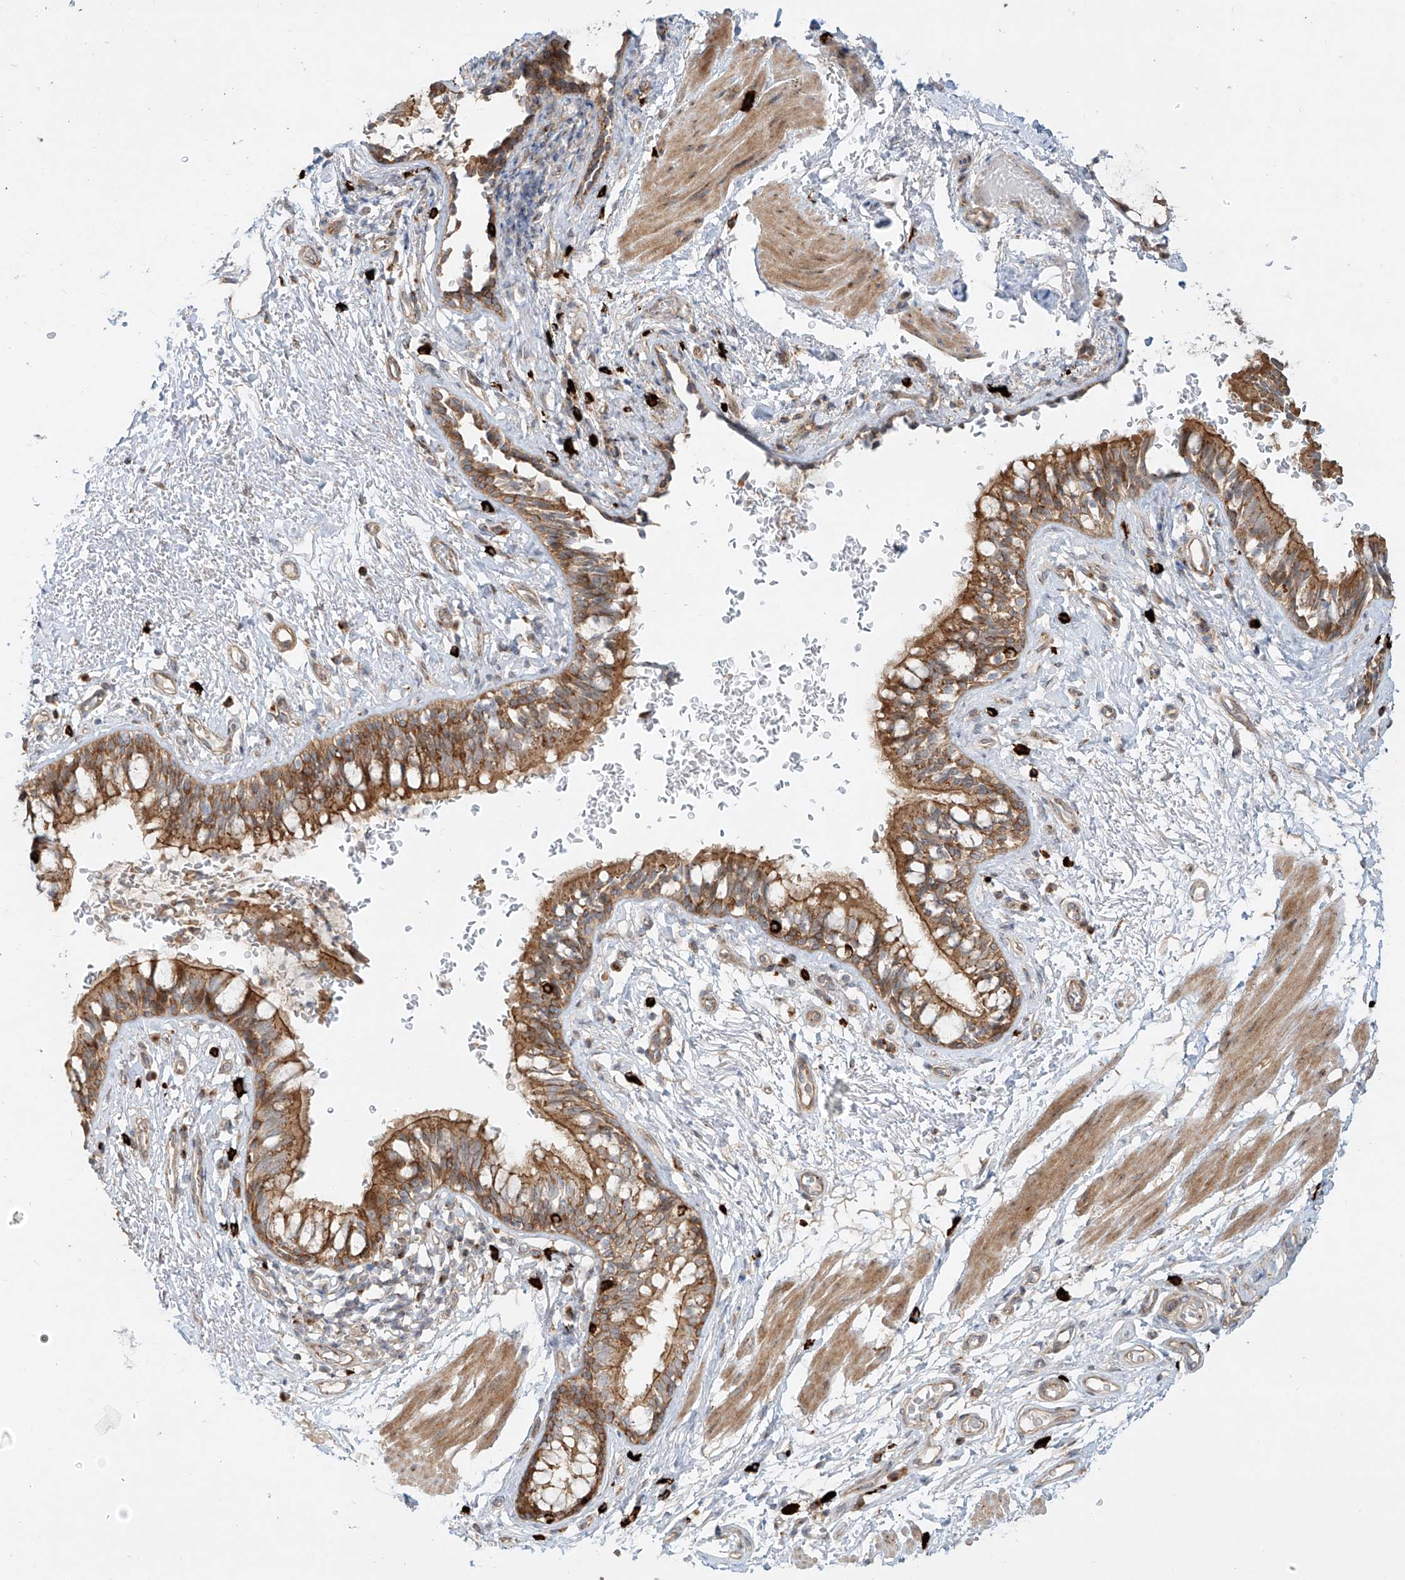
{"staining": {"intensity": "moderate", "quantity": ">75%", "location": "cytoplasmic/membranous"}, "tissue": "bronchus", "cell_type": "Respiratory epithelial cells", "image_type": "normal", "snomed": [{"axis": "morphology", "description": "Normal tissue, NOS"}, {"axis": "topography", "description": "Cartilage tissue"}, {"axis": "topography", "description": "Bronchus"}], "caption": "Immunohistochemical staining of unremarkable human bronchus exhibits >75% levels of moderate cytoplasmic/membranous protein staining in about >75% of respiratory epithelial cells. Immunohistochemistry (ihc) stains the protein of interest in brown and the nuclei are stained blue.", "gene": "ZNF287", "patient": {"sex": "female", "age": 36}}